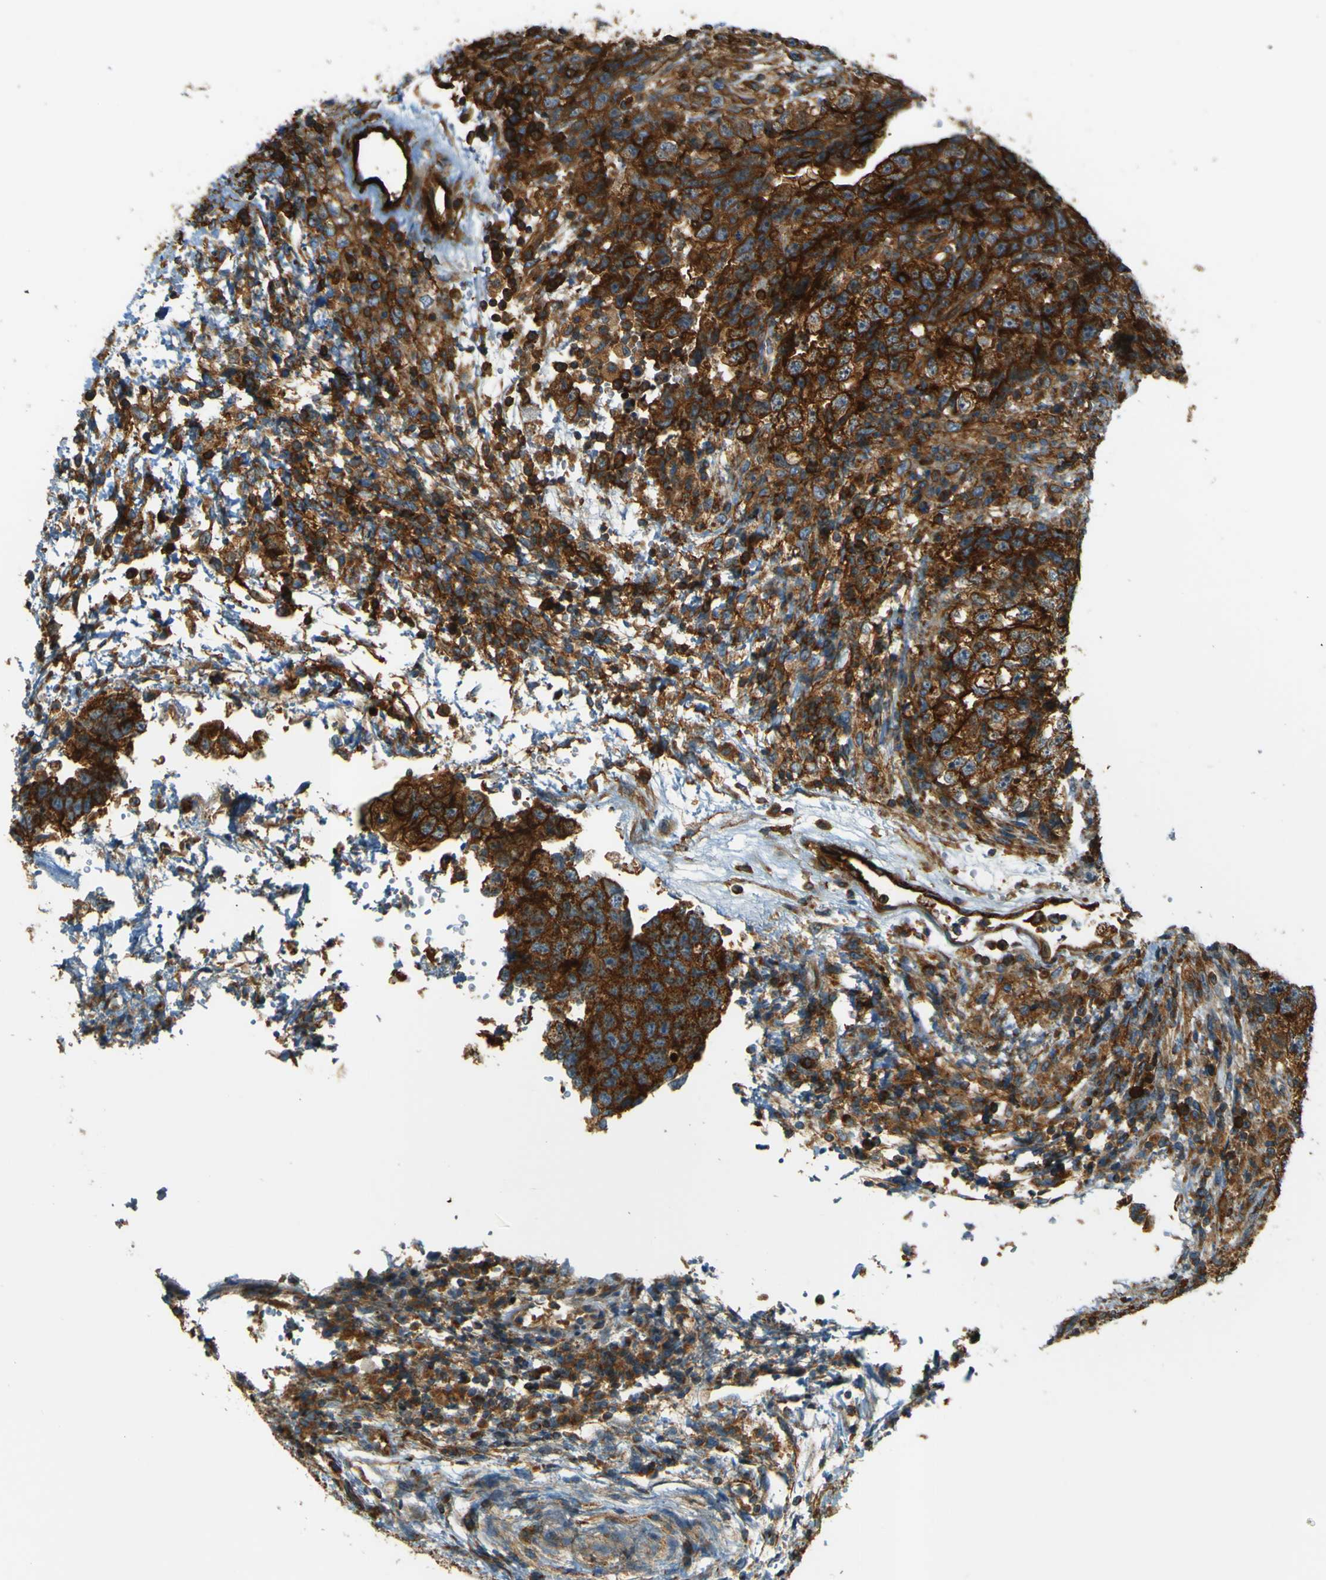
{"staining": {"intensity": "strong", "quantity": ">75%", "location": "cytoplasmic/membranous"}, "tissue": "testis cancer", "cell_type": "Tumor cells", "image_type": "cancer", "snomed": [{"axis": "morphology", "description": "Carcinoma, Embryonal, NOS"}, {"axis": "topography", "description": "Testis"}], "caption": "The immunohistochemical stain highlights strong cytoplasmic/membranous expression in tumor cells of testis cancer (embryonal carcinoma) tissue.", "gene": "DNAJC5", "patient": {"sex": "male", "age": 36}}